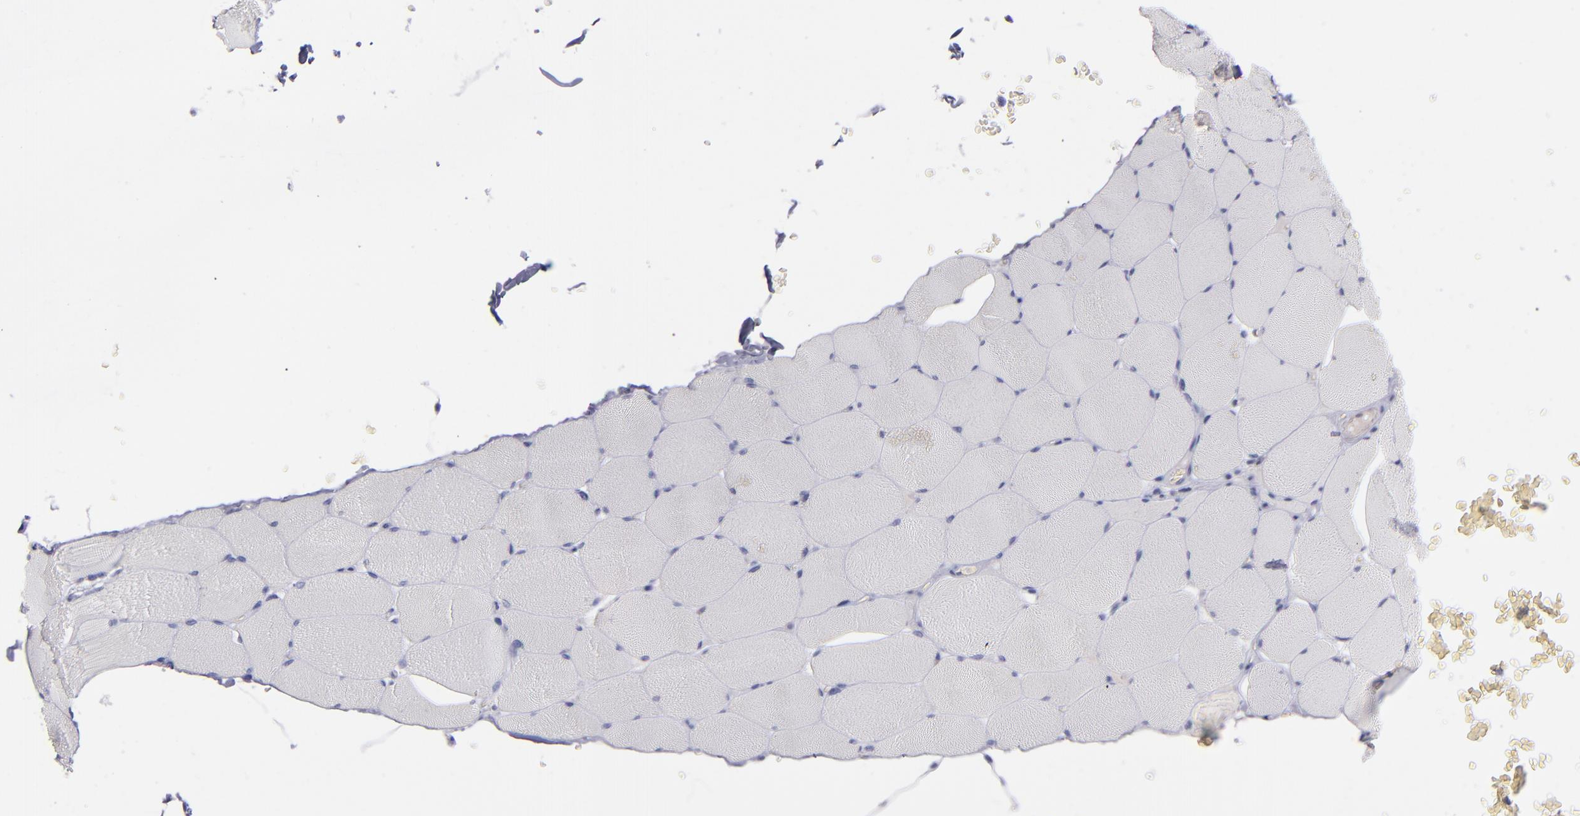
{"staining": {"intensity": "negative", "quantity": "none", "location": "none"}, "tissue": "skeletal muscle", "cell_type": "Myocytes", "image_type": "normal", "snomed": [{"axis": "morphology", "description": "Normal tissue, NOS"}, {"axis": "topography", "description": "Skeletal muscle"}], "caption": "Photomicrograph shows no protein positivity in myocytes of normal skeletal muscle.", "gene": "ITGB4", "patient": {"sex": "male", "age": 62}}